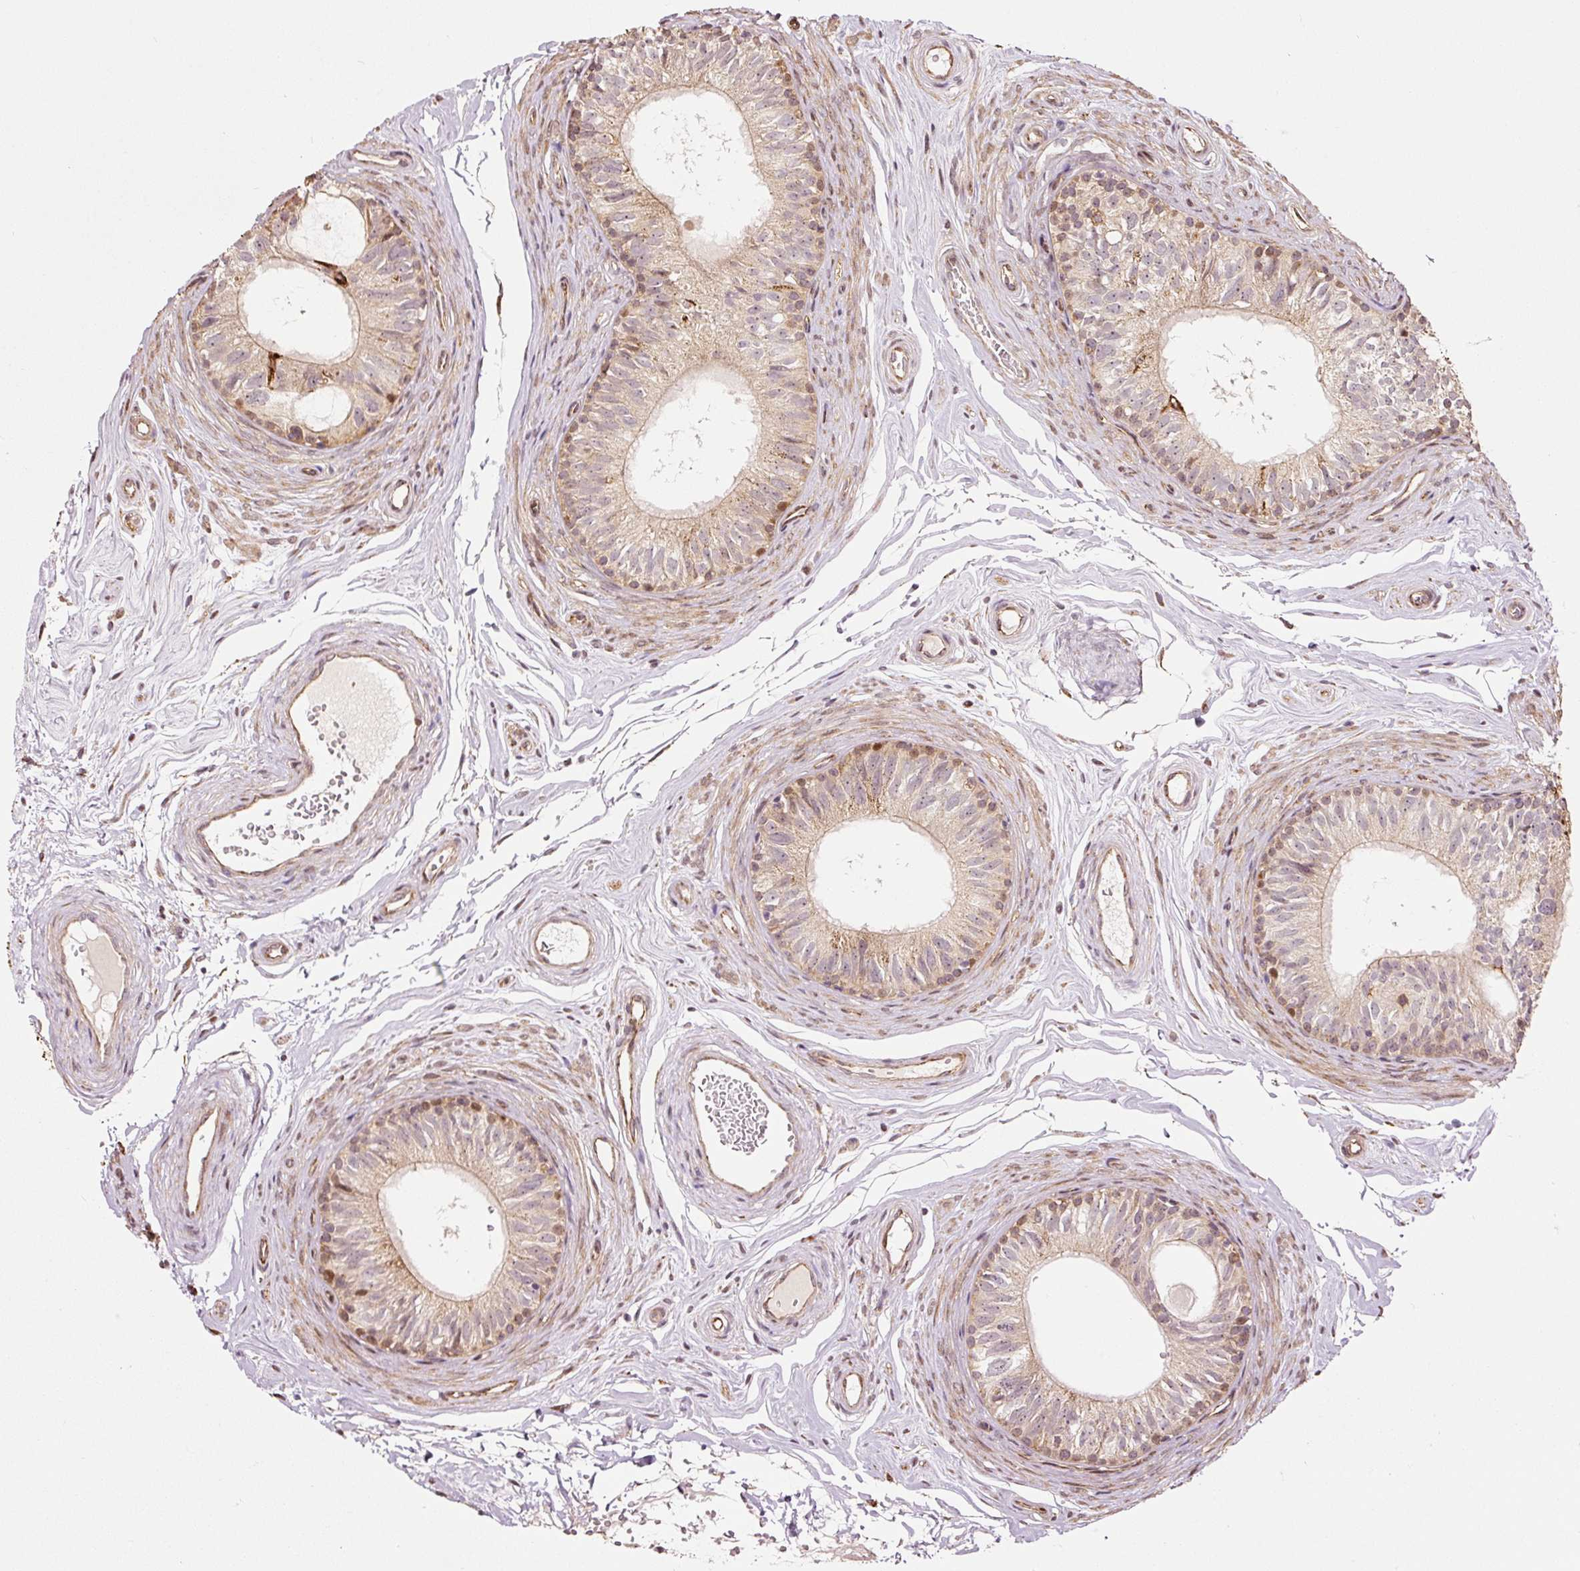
{"staining": {"intensity": "moderate", "quantity": "<25%", "location": "cytoplasmic/membranous"}, "tissue": "epididymis", "cell_type": "Glandular cells", "image_type": "normal", "snomed": [{"axis": "morphology", "description": "Normal tissue, NOS"}, {"axis": "topography", "description": "Epididymis"}], "caption": "Immunohistochemistry staining of benign epididymis, which displays low levels of moderate cytoplasmic/membranous positivity in approximately <25% of glandular cells indicating moderate cytoplasmic/membranous protein expression. The staining was performed using DAB (brown) for protein detection and nuclei were counterstained in hematoxylin (blue).", "gene": "ETF1", "patient": {"sex": "male", "age": 45}}